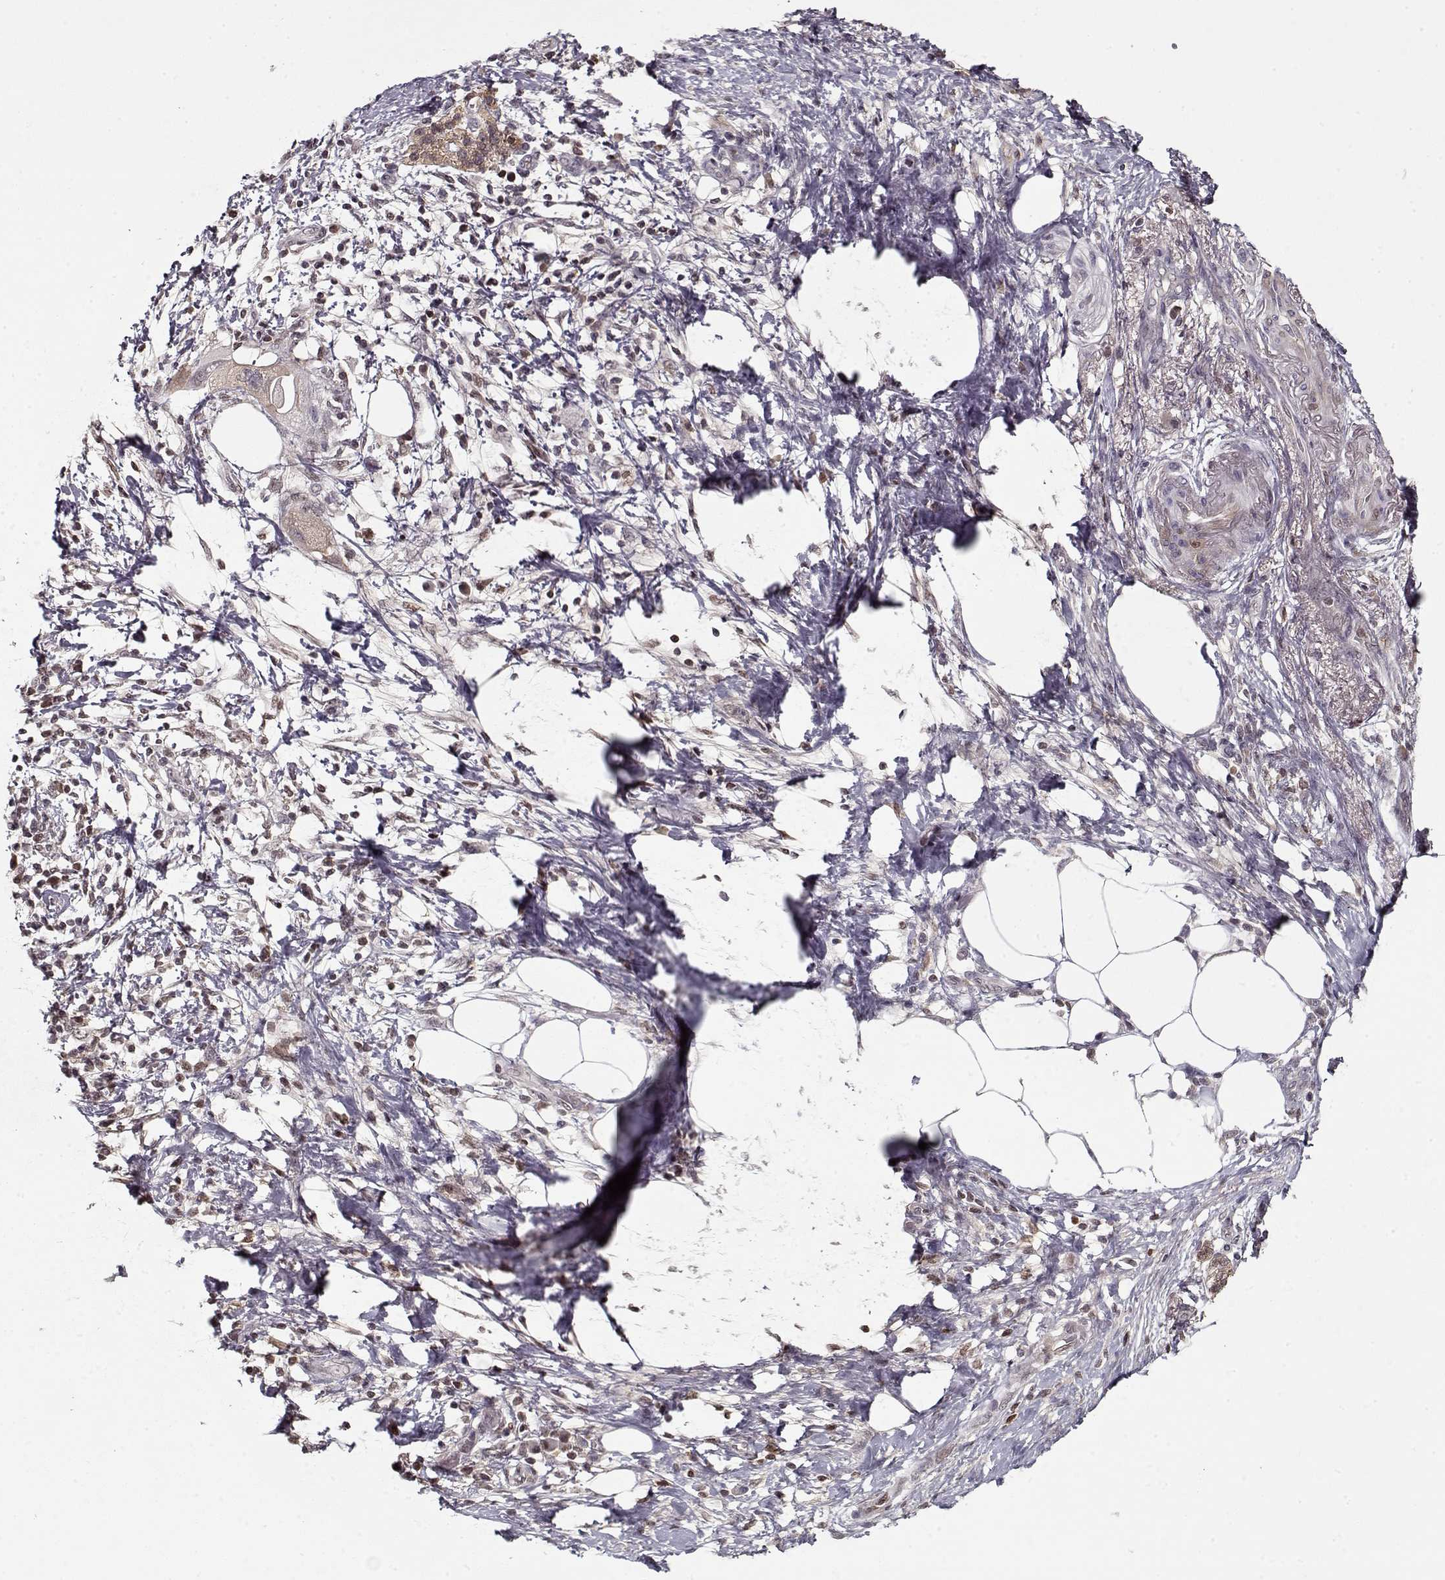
{"staining": {"intensity": "weak", "quantity": "<25%", "location": "cytoplasmic/membranous"}, "tissue": "pancreatic cancer", "cell_type": "Tumor cells", "image_type": "cancer", "snomed": [{"axis": "morphology", "description": "Adenocarcinoma, NOS"}, {"axis": "topography", "description": "Pancreas"}], "caption": "Micrograph shows no protein positivity in tumor cells of pancreatic cancer (adenocarcinoma) tissue. (Brightfield microscopy of DAB immunohistochemistry at high magnification).", "gene": "AFM", "patient": {"sex": "female", "age": 72}}